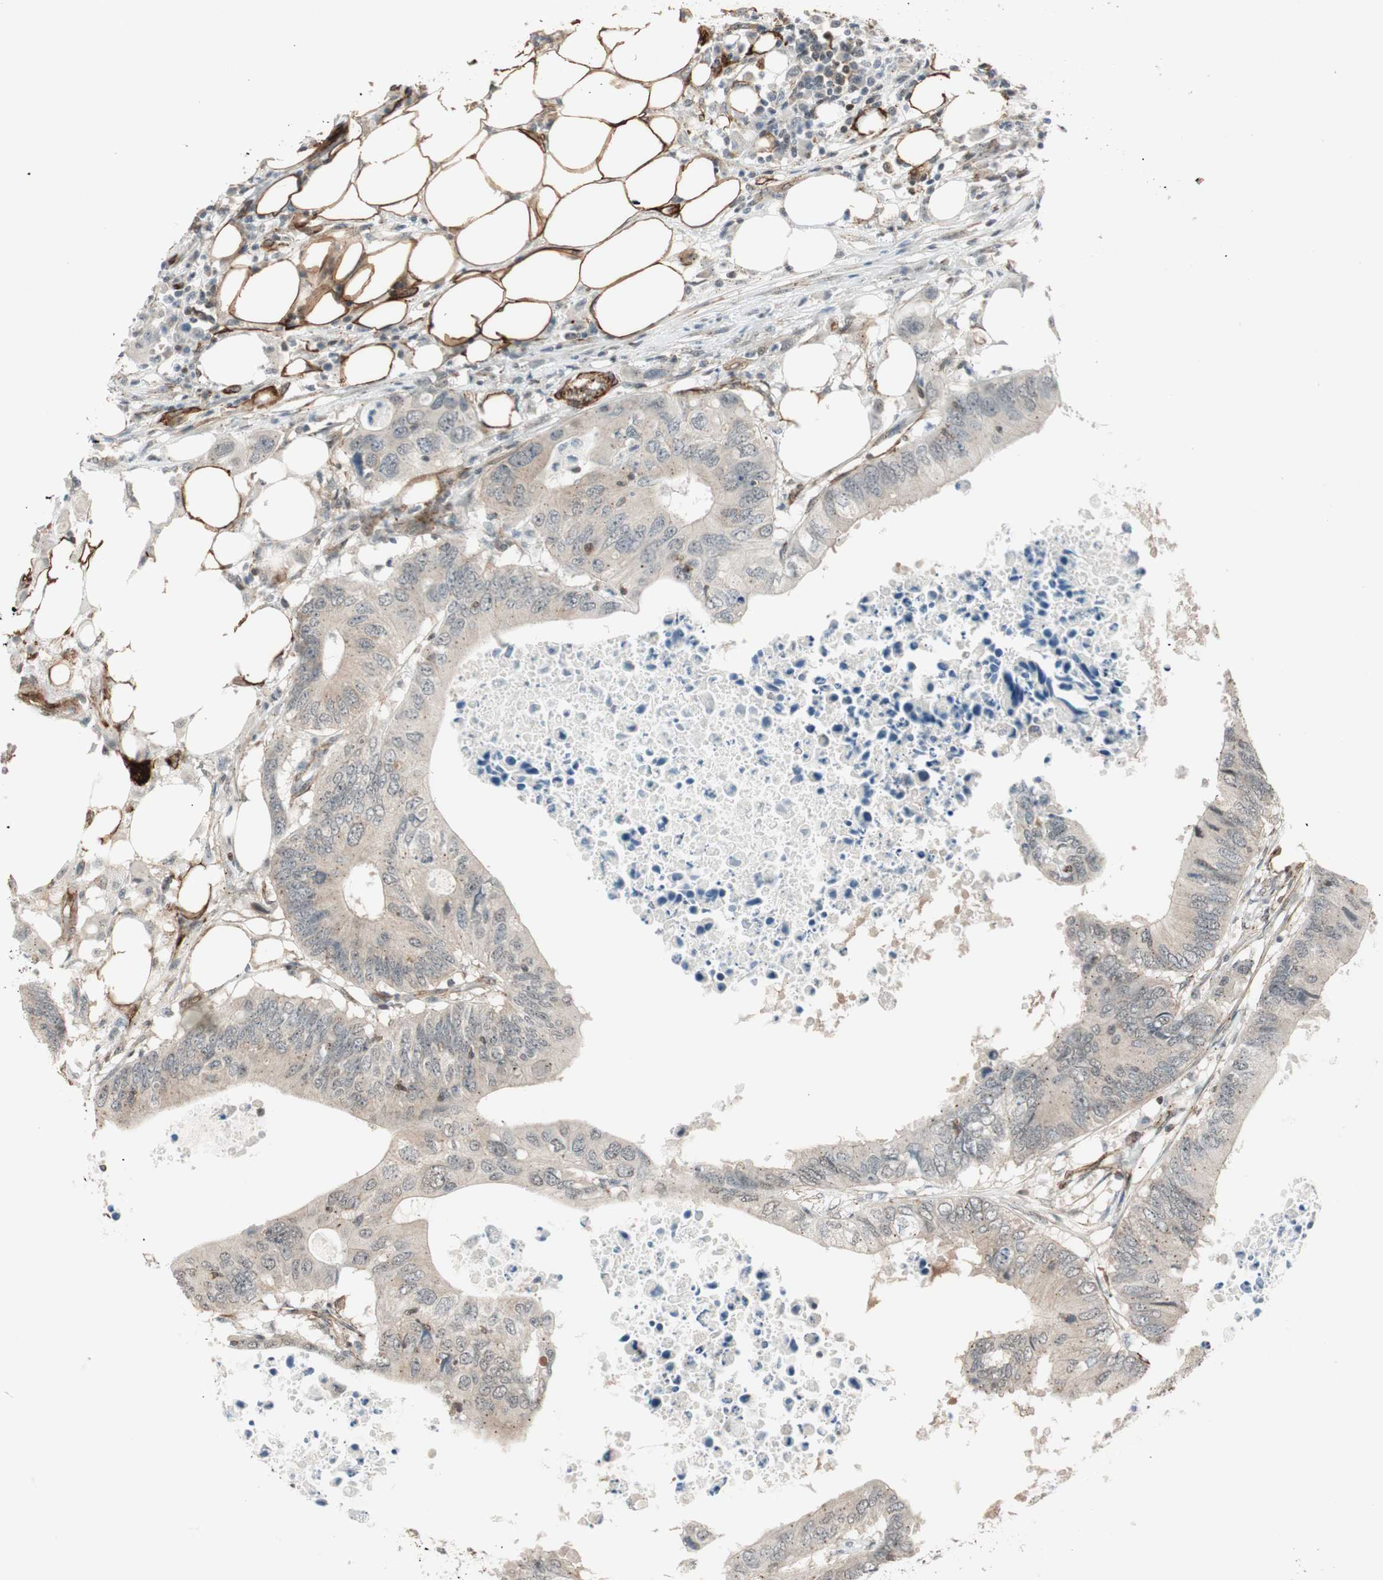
{"staining": {"intensity": "moderate", "quantity": "<25%", "location": "cytoplasmic/membranous"}, "tissue": "colorectal cancer", "cell_type": "Tumor cells", "image_type": "cancer", "snomed": [{"axis": "morphology", "description": "Adenocarcinoma, NOS"}, {"axis": "topography", "description": "Colon"}], "caption": "Moderate cytoplasmic/membranous expression is appreciated in approximately <25% of tumor cells in colorectal cancer.", "gene": "CDK19", "patient": {"sex": "male", "age": 71}}